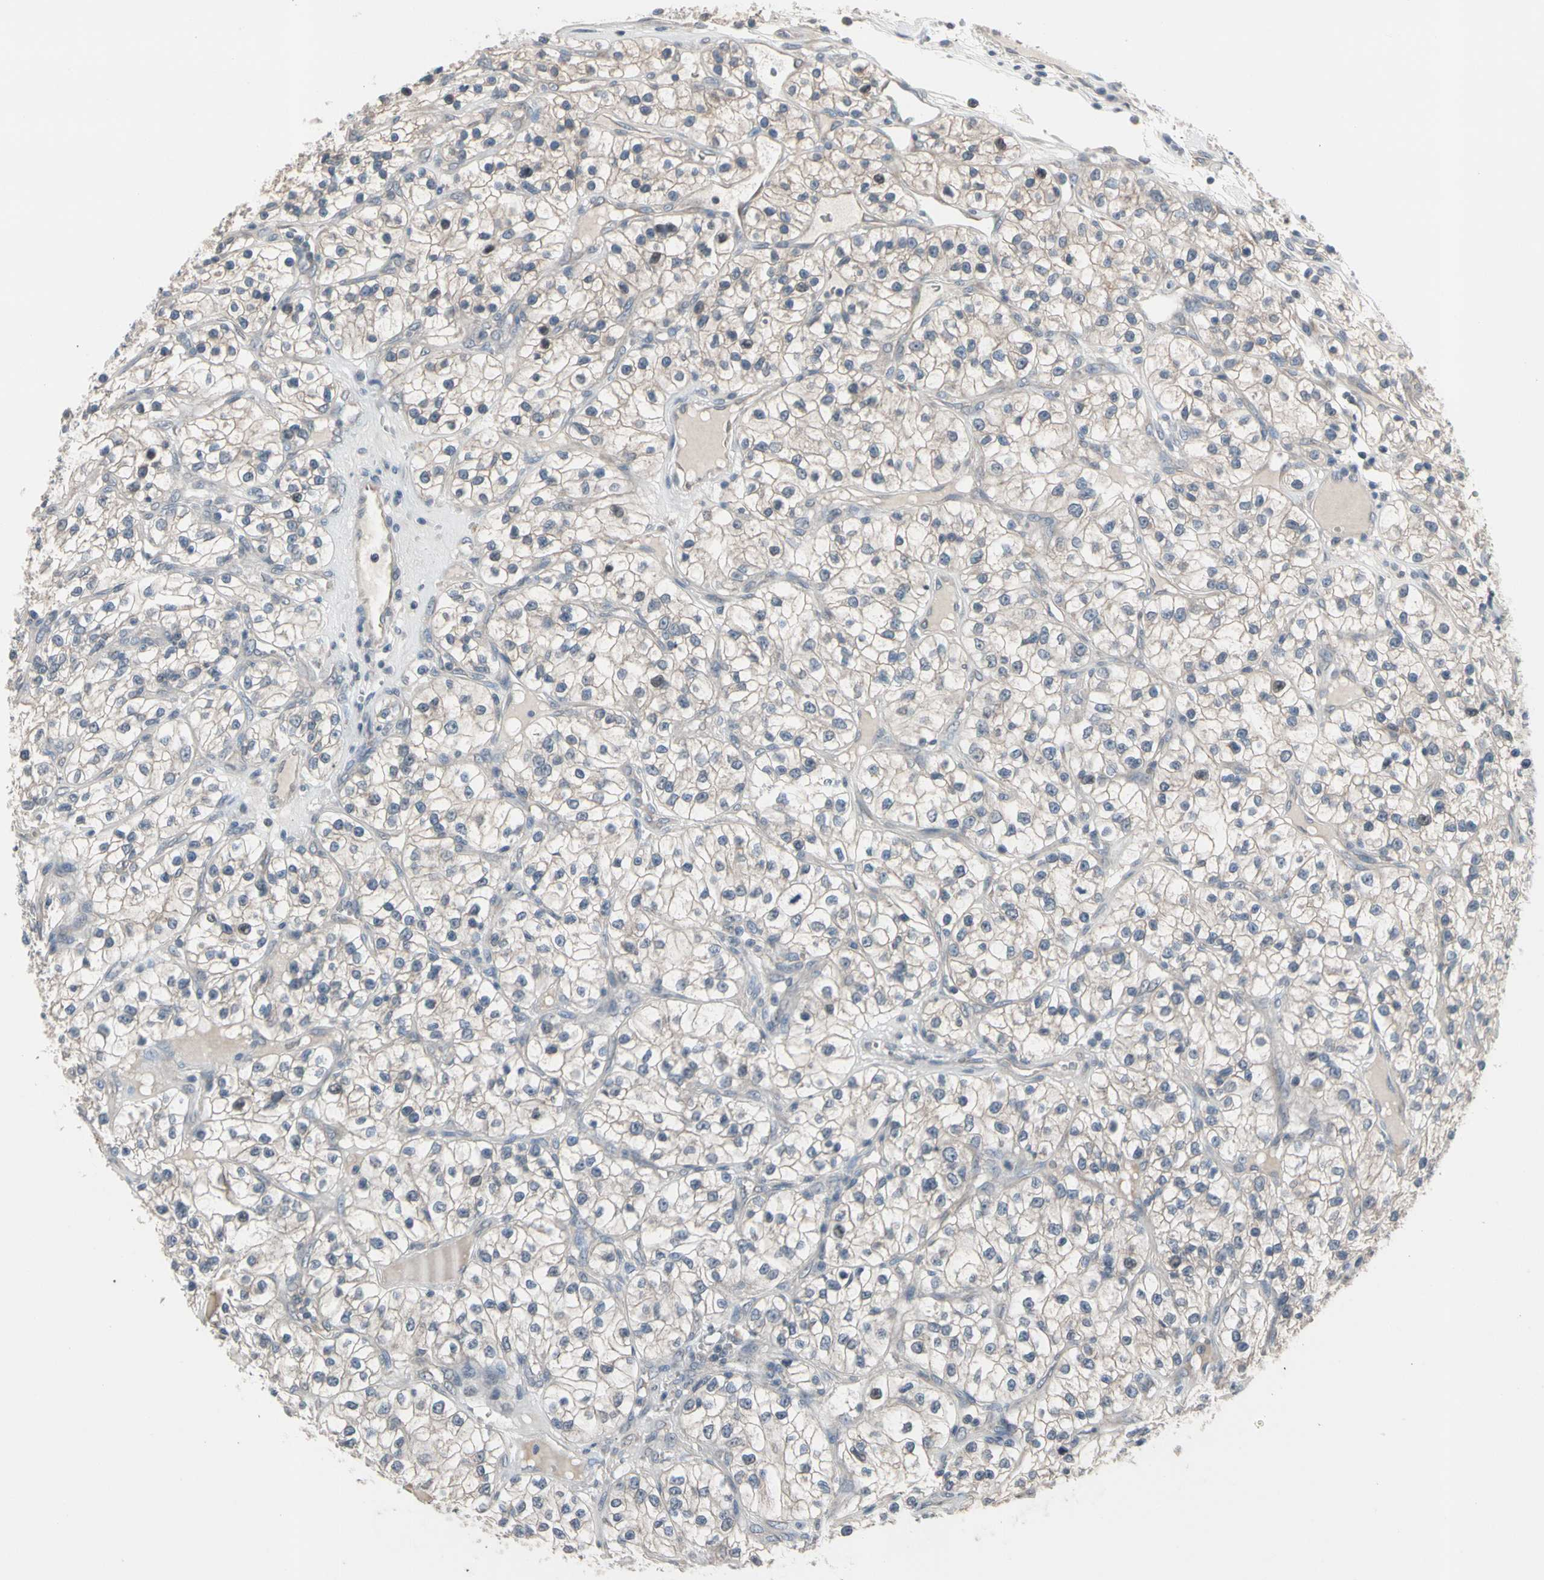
{"staining": {"intensity": "weak", "quantity": ">75%", "location": "cytoplasmic/membranous"}, "tissue": "renal cancer", "cell_type": "Tumor cells", "image_type": "cancer", "snomed": [{"axis": "morphology", "description": "Adenocarcinoma, NOS"}, {"axis": "topography", "description": "Kidney"}], "caption": "Immunohistochemistry (IHC) photomicrograph of neoplastic tissue: renal adenocarcinoma stained using immunohistochemistry (IHC) shows low levels of weak protein expression localized specifically in the cytoplasmic/membranous of tumor cells, appearing as a cytoplasmic/membranous brown color.", "gene": "SV2A", "patient": {"sex": "female", "age": 57}}